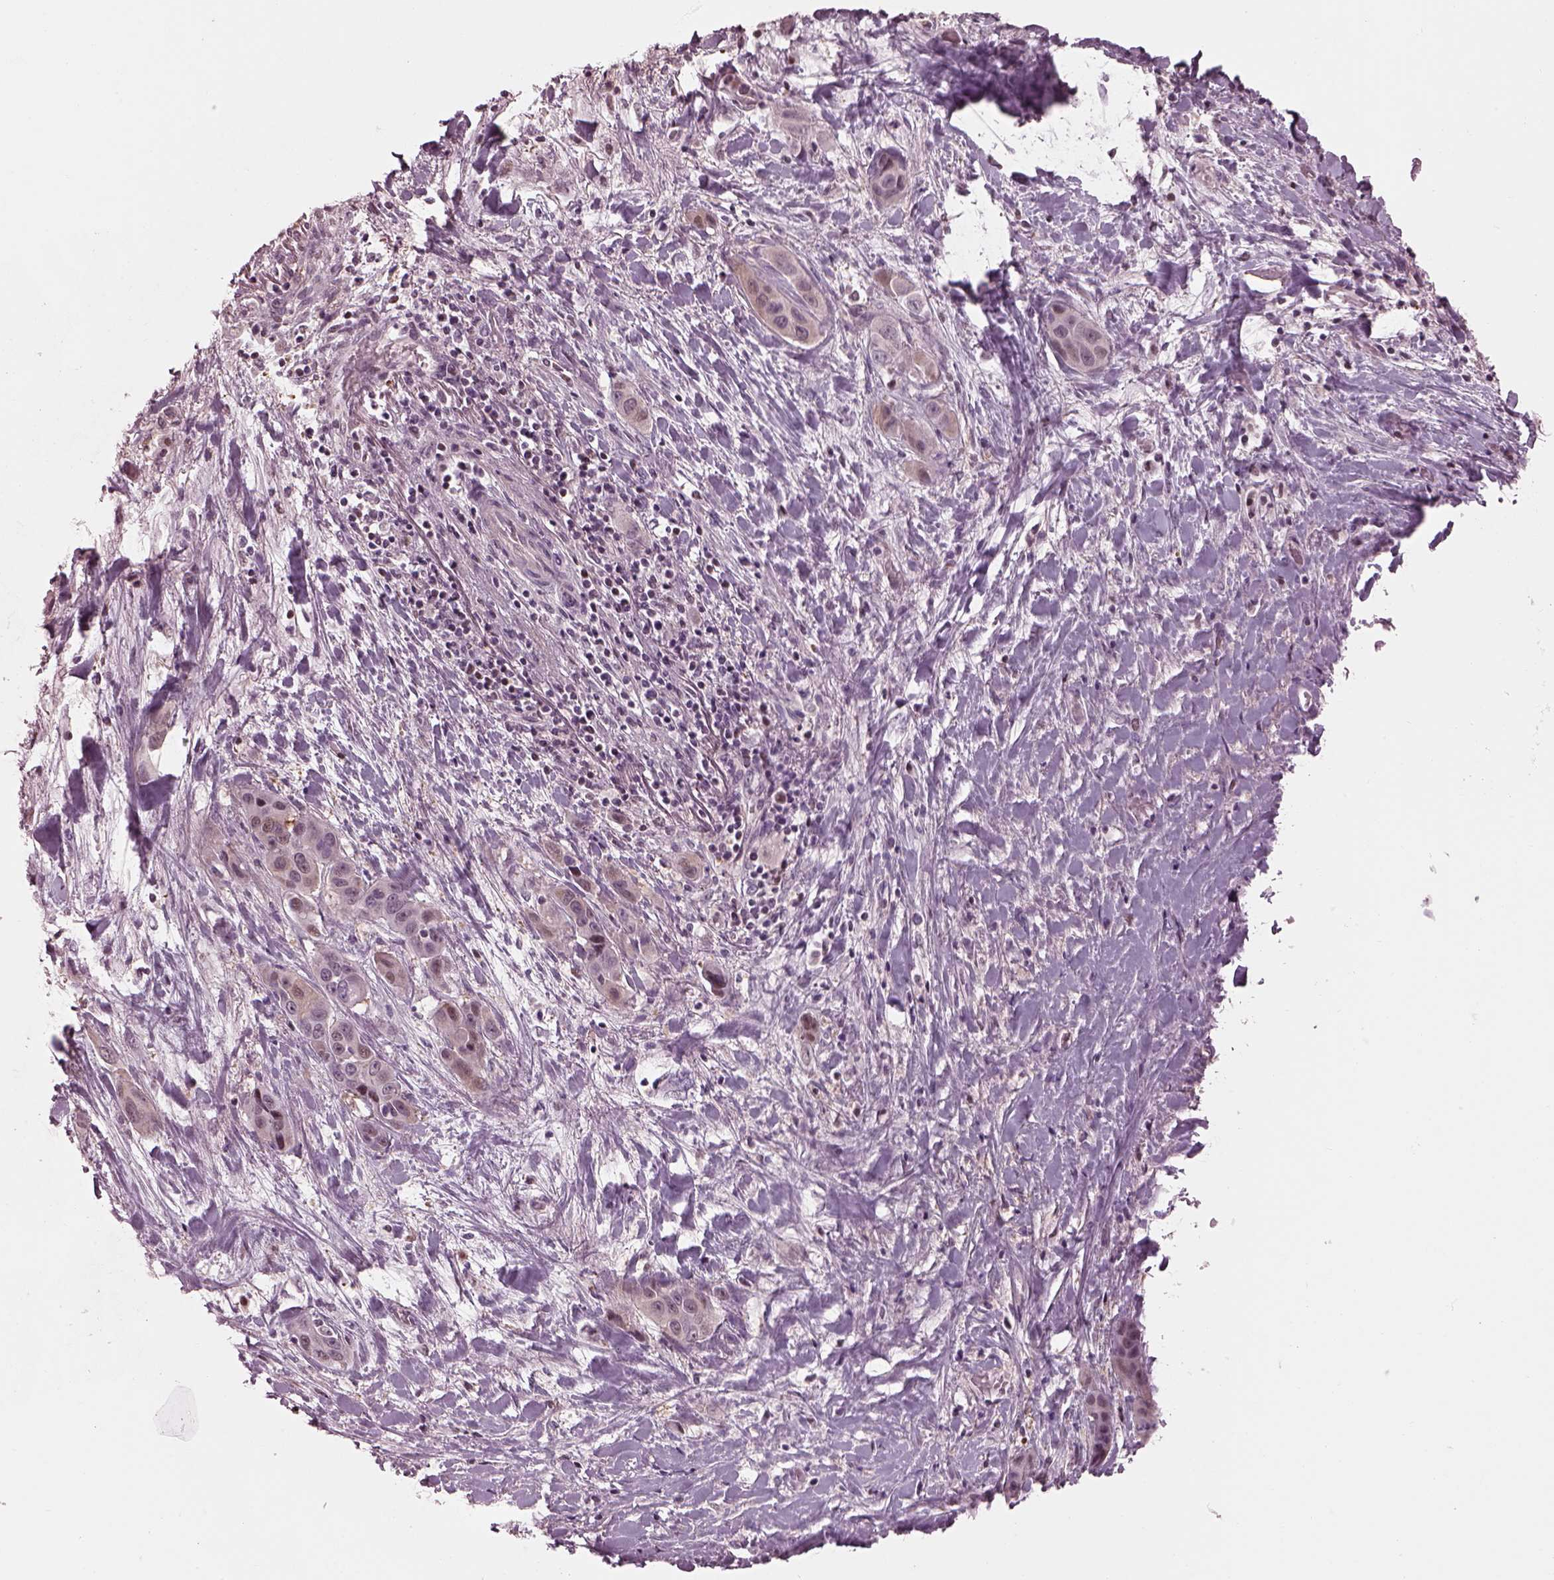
{"staining": {"intensity": "weak", "quantity": ">75%", "location": "cytoplasmic/membranous"}, "tissue": "liver cancer", "cell_type": "Tumor cells", "image_type": "cancer", "snomed": [{"axis": "morphology", "description": "Cholangiocarcinoma"}, {"axis": "topography", "description": "Liver"}], "caption": "This image demonstrates IHC staining of liver cancer (cholangiocarcinoma), with low weak cytoplasmic/membranous staining in about >75% of tumor cells.", "gene": "BFSP1", "patient": {"sex": "female", "age": 52}}